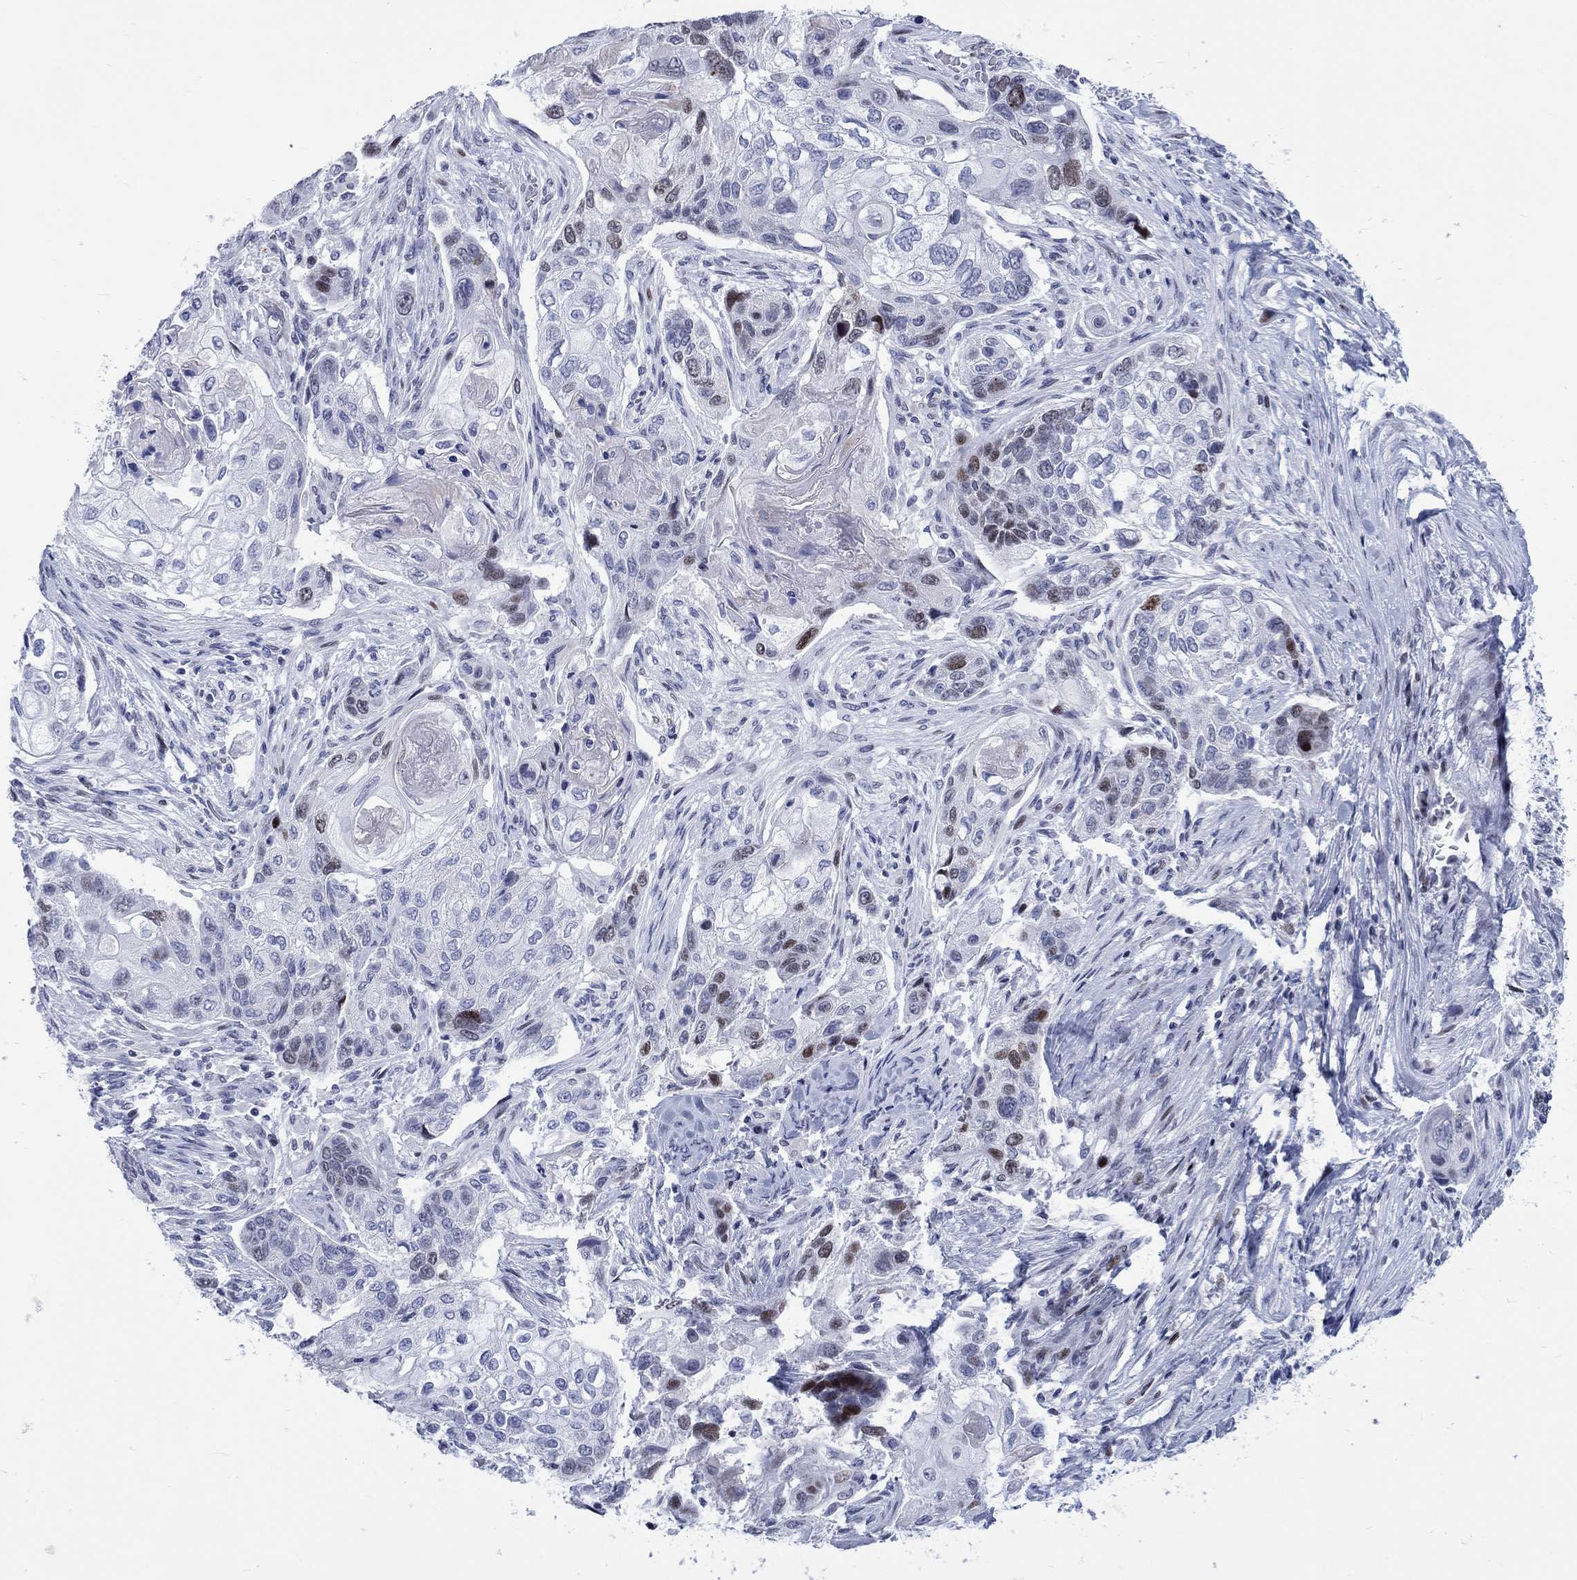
{"staining": {"intensity": "strong", "quantity": "<25%", "location": "nuclear"}, "tissue": "lung cancer", "cell_type": "Tumor cells", "image_type": "cancer", "snomed": [{"axis": "morphology", "description": "Normal tissue, NOS"}, {"axis": "morphology", "description": "Squamous cell carcinoma, NOS"}, {"axis": "topography", "description": "Bronchus"}, {"axis": "topography", "description": "Lung"}], "caption": "Immunohistochemical staining of human squamous cell carcinoma (lung) reveals strong nuclear protein expression in about <25% of tumor cells. (Stains: DAB in brown, nuclei in blue, Microscopy: brightfield microscopy at high magnification).", "gene": "CDCA2", "patient": {"sex": "male", "age": 69}}